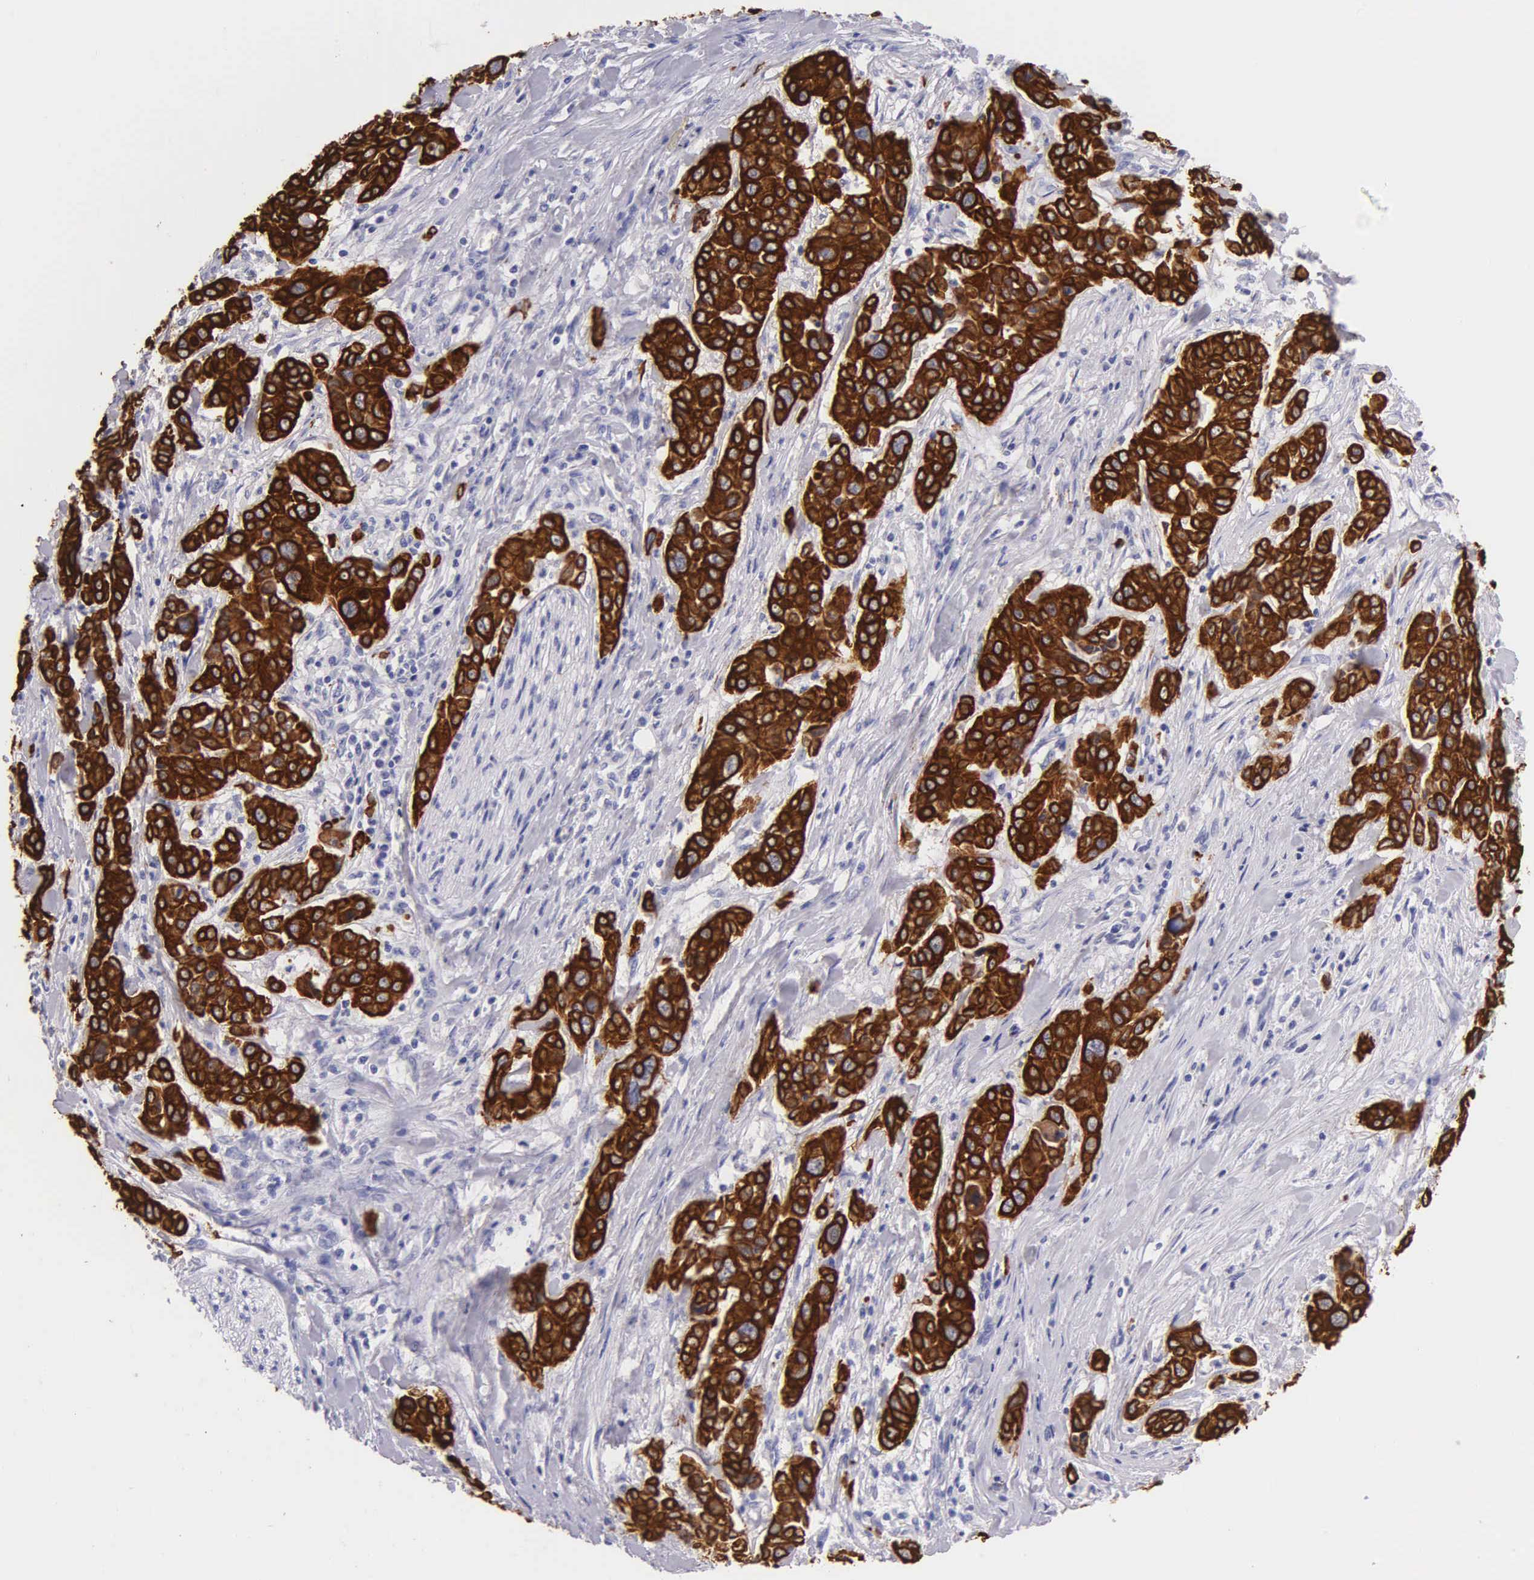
{"staining": {"intensity": "strong", "quantity": ">75%", "location": "cytoplasmic/membranous"}, "tissue": "pancreatic cancer", "cell_type": "Tumor cells", "image_type": "cancer", "snomed": [{"axis": "morphology", "description": "Adenocarcinoma, NOS"}, {"axis": "topography", "description": "Pancreas"}], "caption": "Tumor cells reveal strong cytoplasmic/membranous staining in approximately >75% of cells in pancreatic cancer. (brown staining indicates protein expression, while blue staining denotes nuclei).", "gene": "KRT17", "patient": {"sex": "female", "age": 52}}